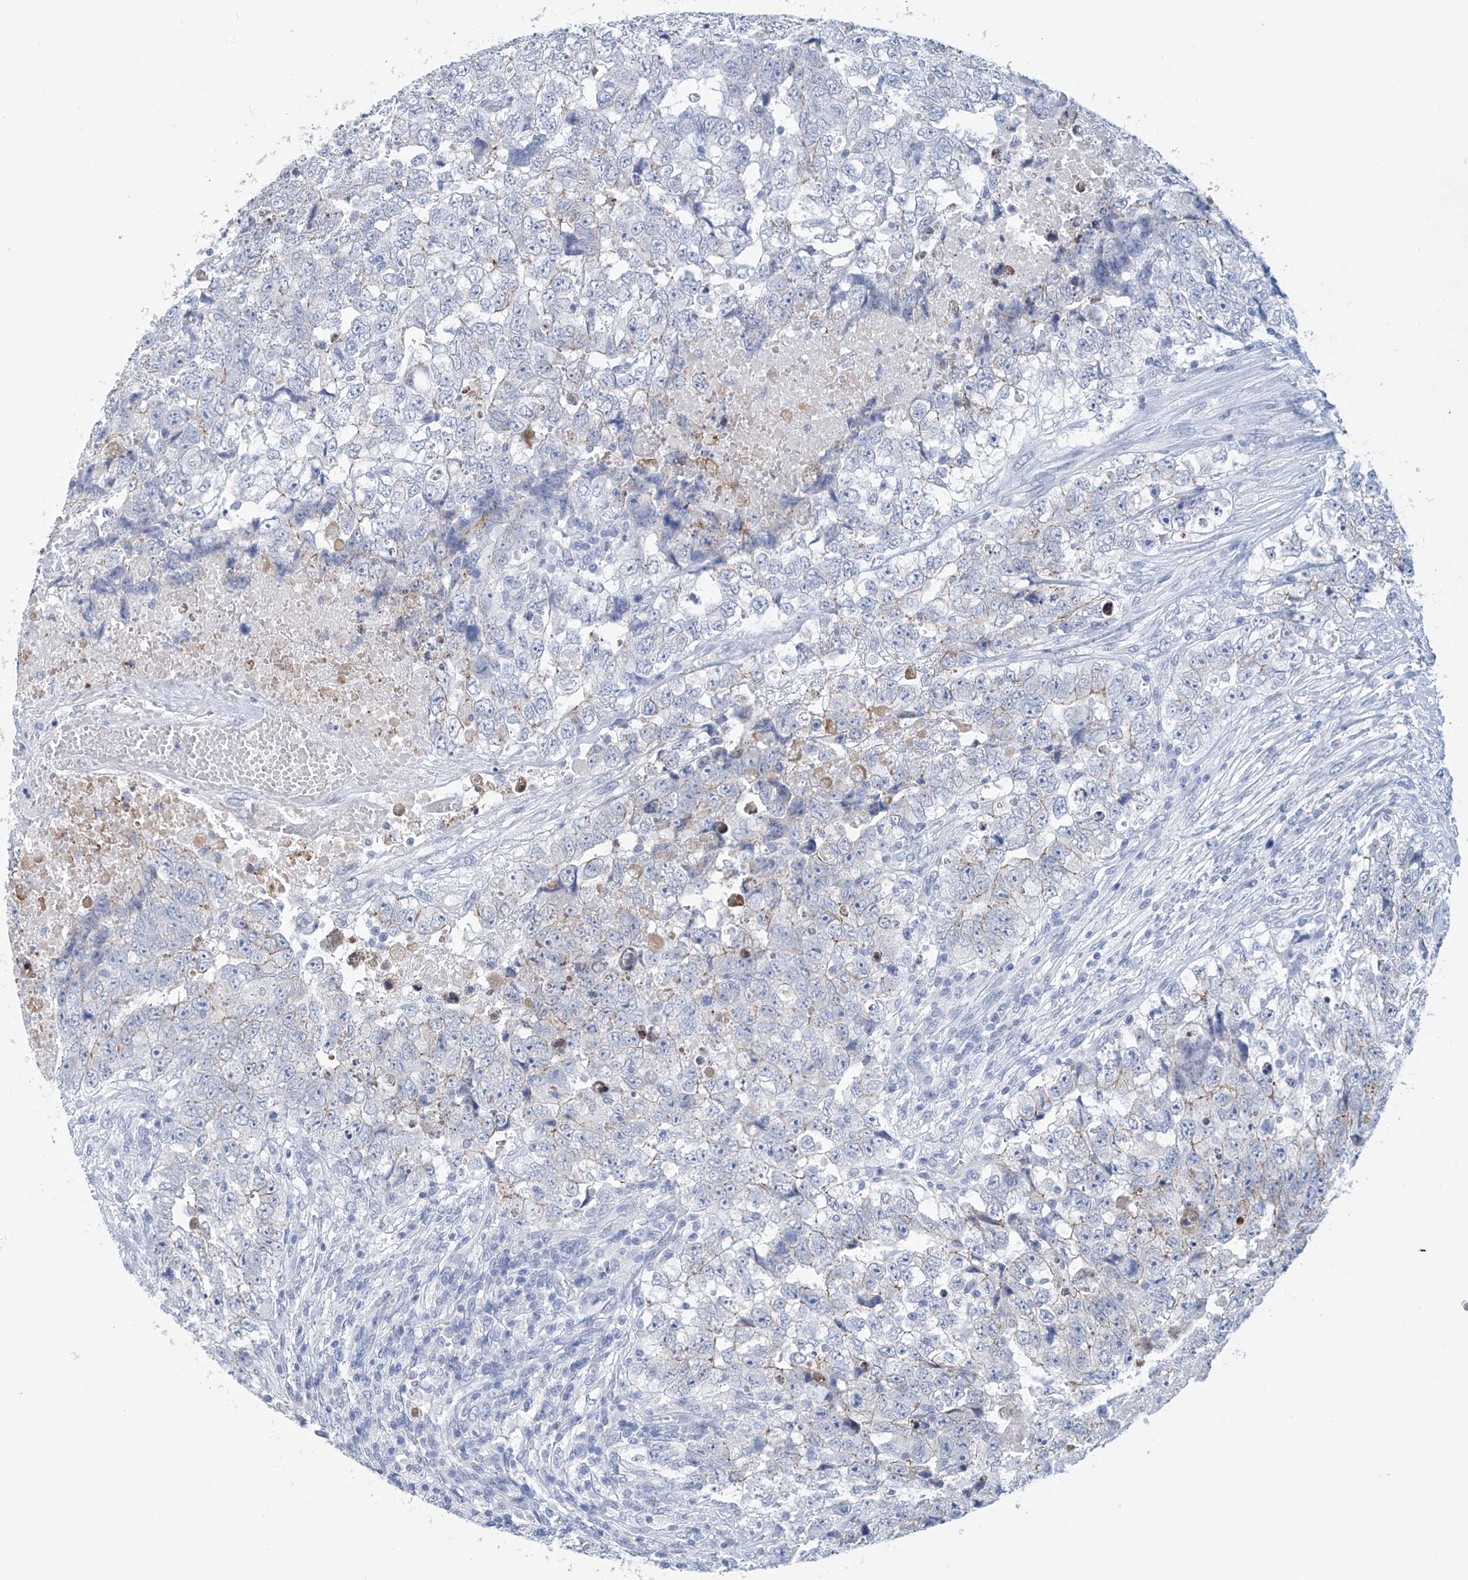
{"staining": {"intensity": "negative", "quantity": "none", "location": "none"}, "tissue": "testis cancer", "cell_type": "Tumor cells", "image_type": "cancer", "snomed": [{"axis": "morphology", "description": "Carcinoma, Embryonal, NOS"}, {"axis": "topography", "description": "Testis"}], "caption": "Immunohistochemical staining of human testis cancer (embryonal carcinoma) reveals no significant positivity in tumor cells.", "gene": "DSP", "patient": {"sex": "male", "age": 37}}